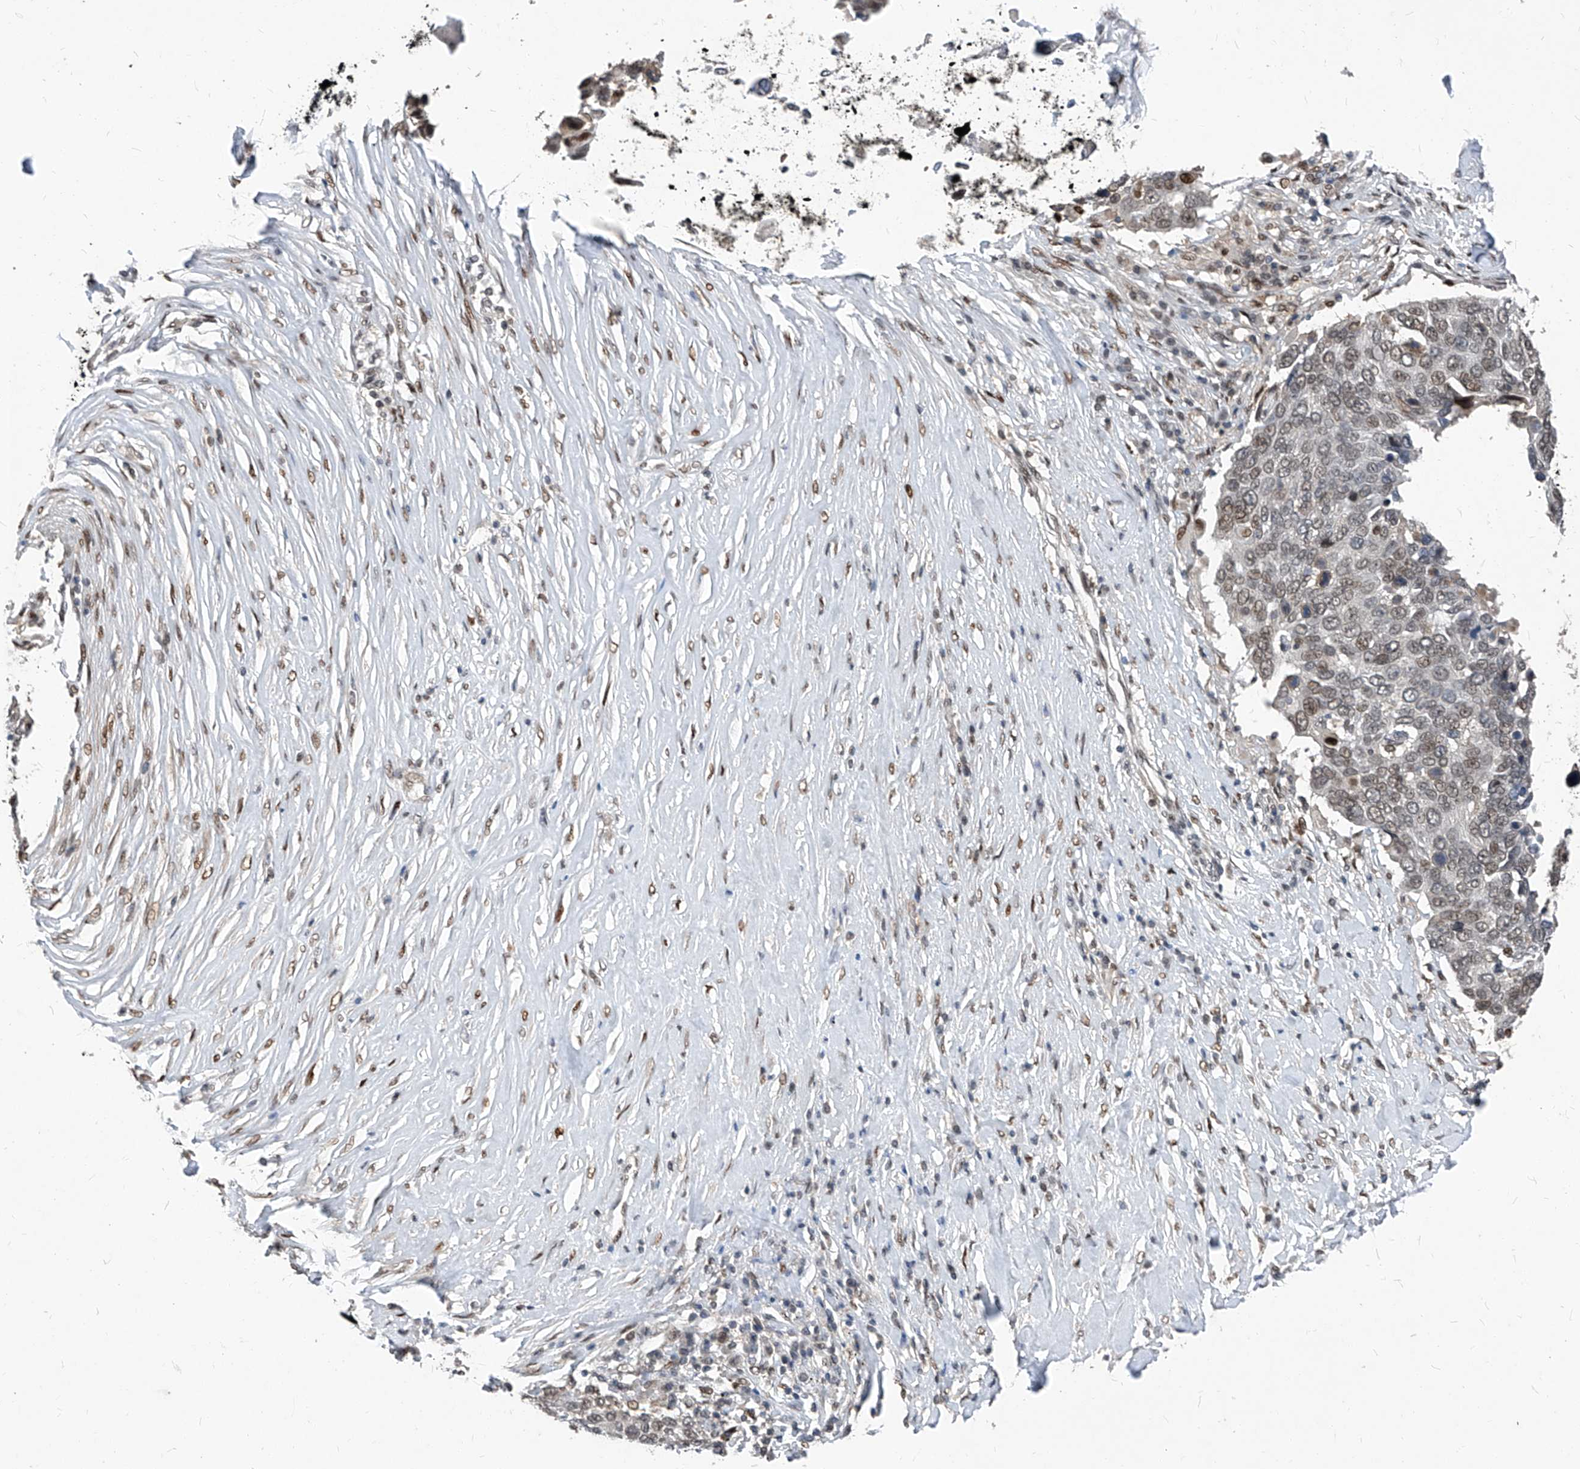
{"staining": {"intensity": "weak", "quantity": ">75%", "location": "nuclear"}, "tissue": "lung cancer", "cell_type": "Tumor cells", "image_type": "cancer", "snomed": [{"axis": "morphology", "description": "Squamous cell carcinoma, NOS"}, {"axis": "topography", "description": "Lung"}], "caption": "Protein staining shows weak nuclear expression in approximately >75% of tumor cells in lung cancer.", "gene": "KPNB1", "patient": {"sex": "male", "age": 66}}